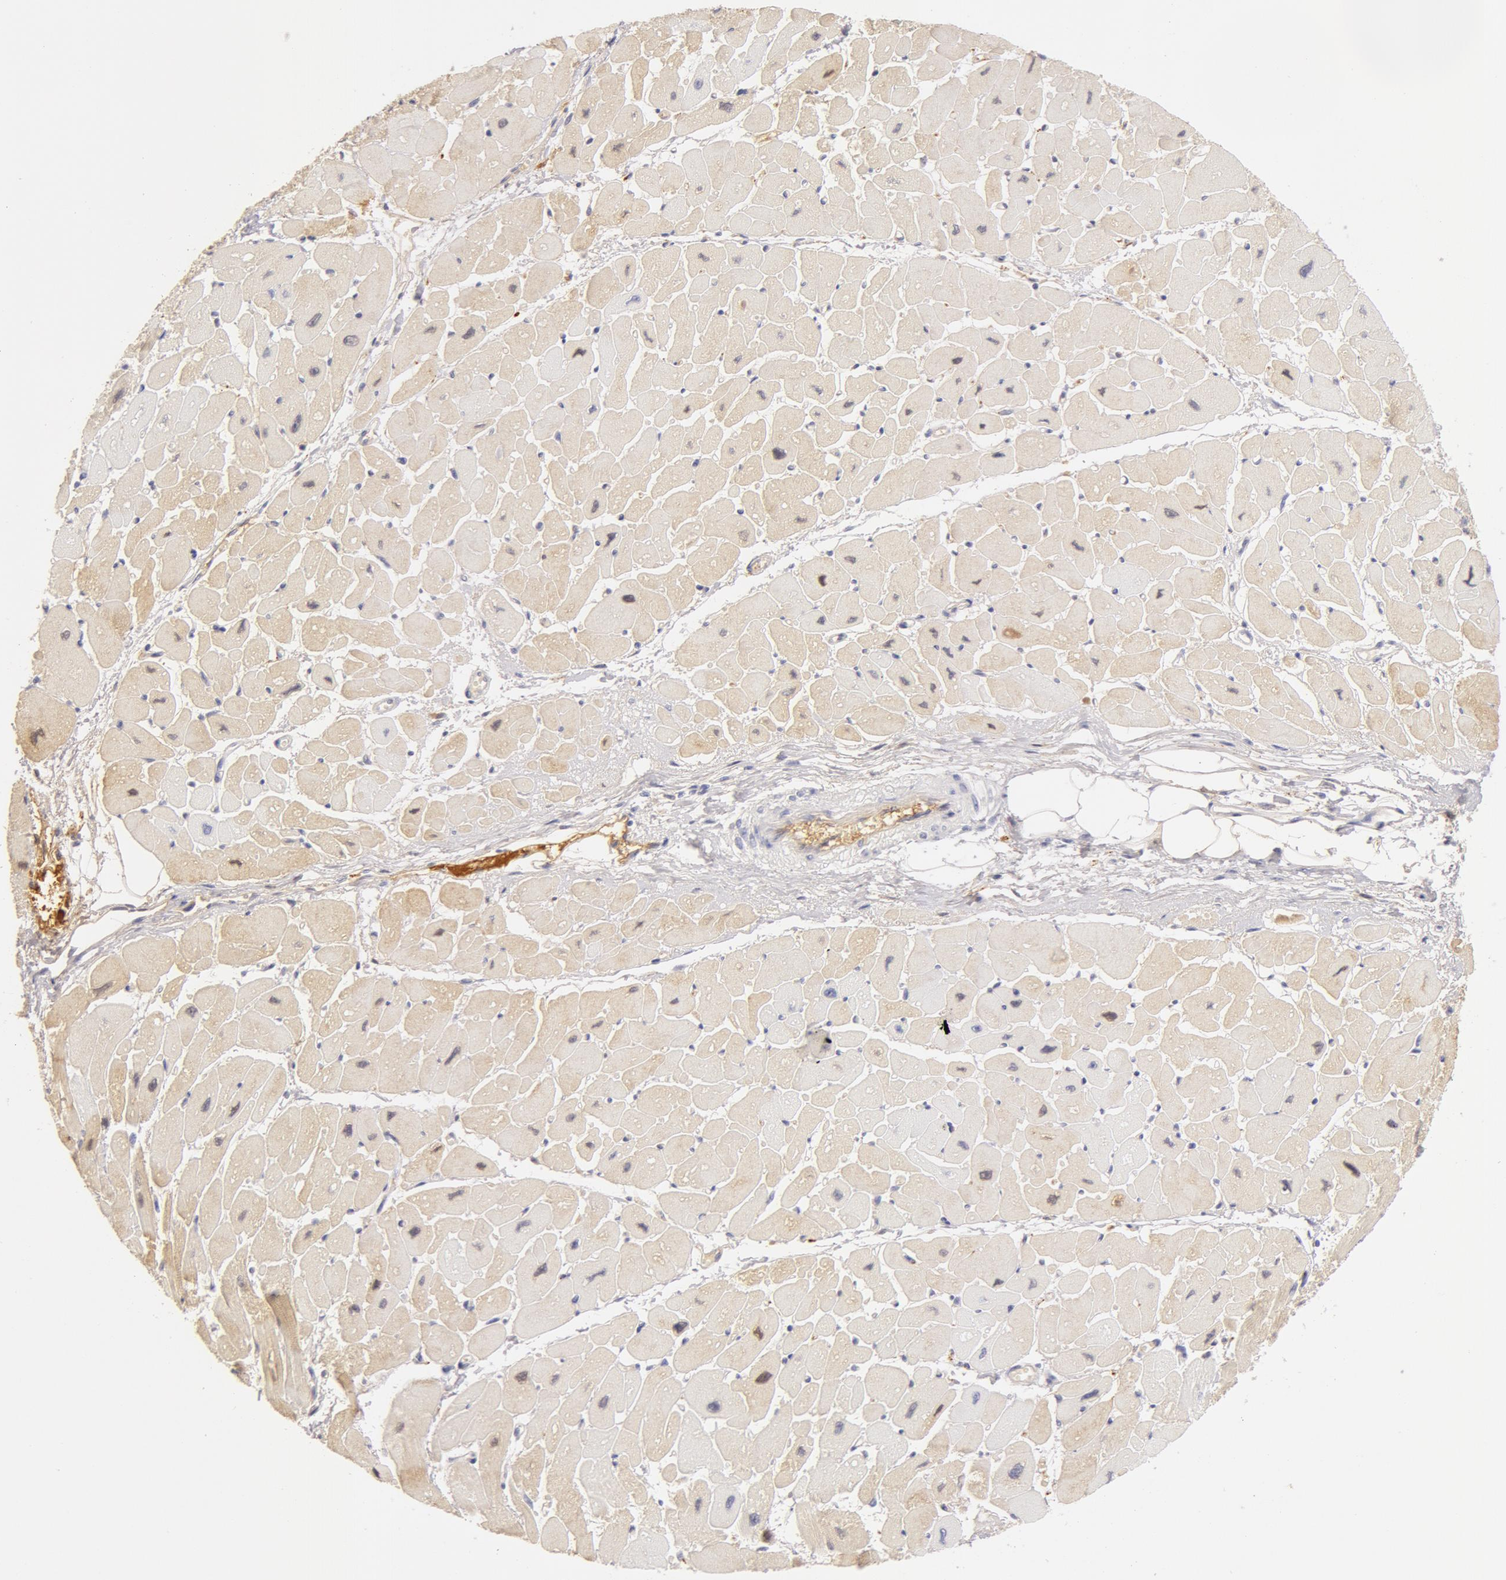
{"staining": {"intensity": "negative", "quantity": "none", "location": "none"}, "tissue": "heart muscle", "cell_type": "Cardiomyocytes", "image_type": "normal", "snomed": [{"axis": "morphology", "description": "Normal tissue, NOS"}, {"axis": "topography", "description": "Heart"}], "caption": "An IHC histopathology image of unremarkable heart muscle is shown. There is no staining in cardiomyocytes of heart muscle.", "gene": "AHSG", "patient": {"sex": "female", "age": 54}}